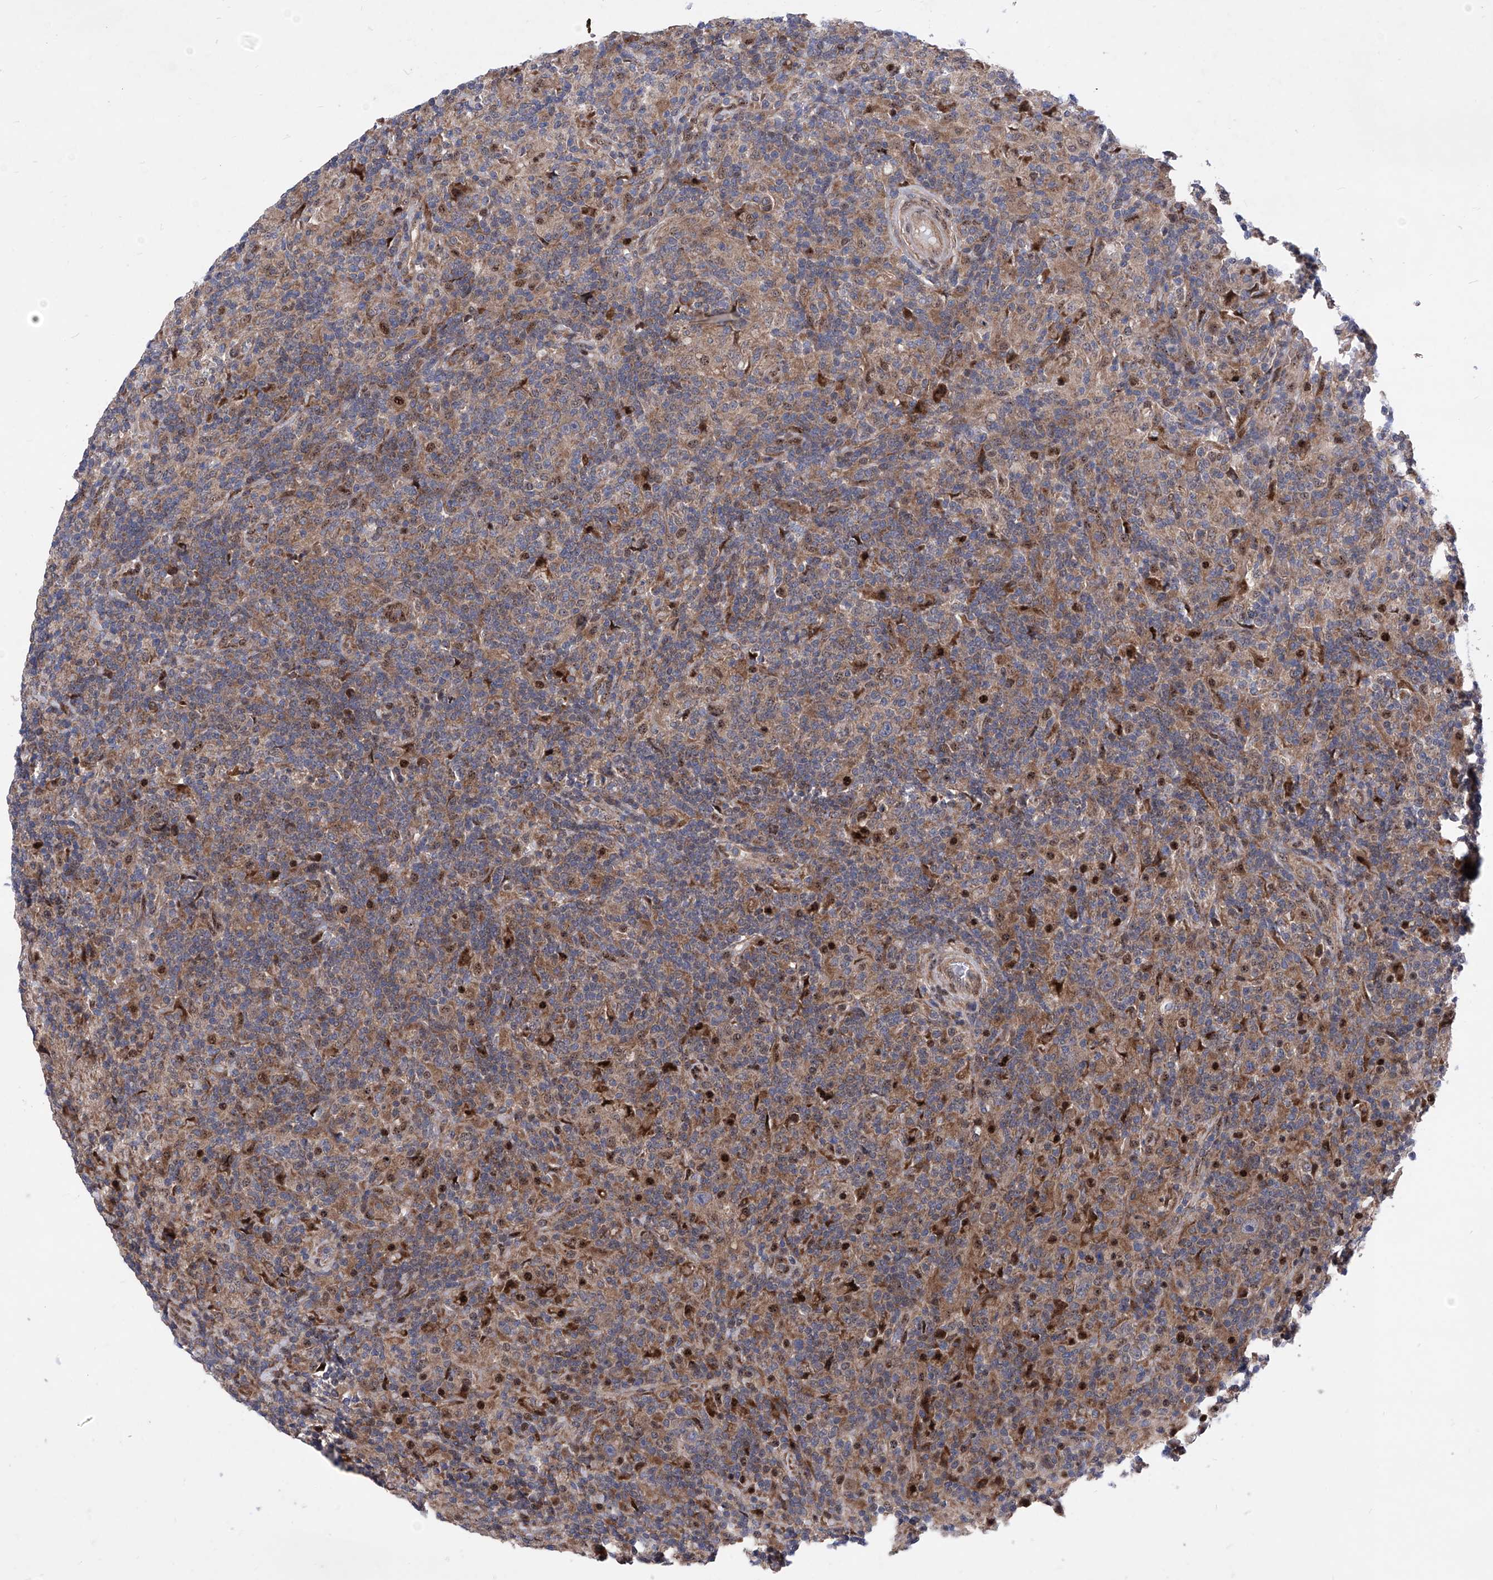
{"staining": {"intensity": "weak", "quantity": "25%-75%", "location": "cytoplasmic/membranous"}, "tissue": "lymphoma", "cell_type": "Tumor cells", "image_type": "cancer", "snomed": [{"axis": "morphology", "description": "Hodgkin's disease, NOS"}, {"axis": "topography", "description": "Lymph node"}], "caption": "Protein staining of Hodgkin's disease tissue demonstrates weak cytoplasmic/membranous positivity in approximately 25%-75% of tumor cells.", "gene": "KTI12", "patient": {"sex": "male", "age": 70}}